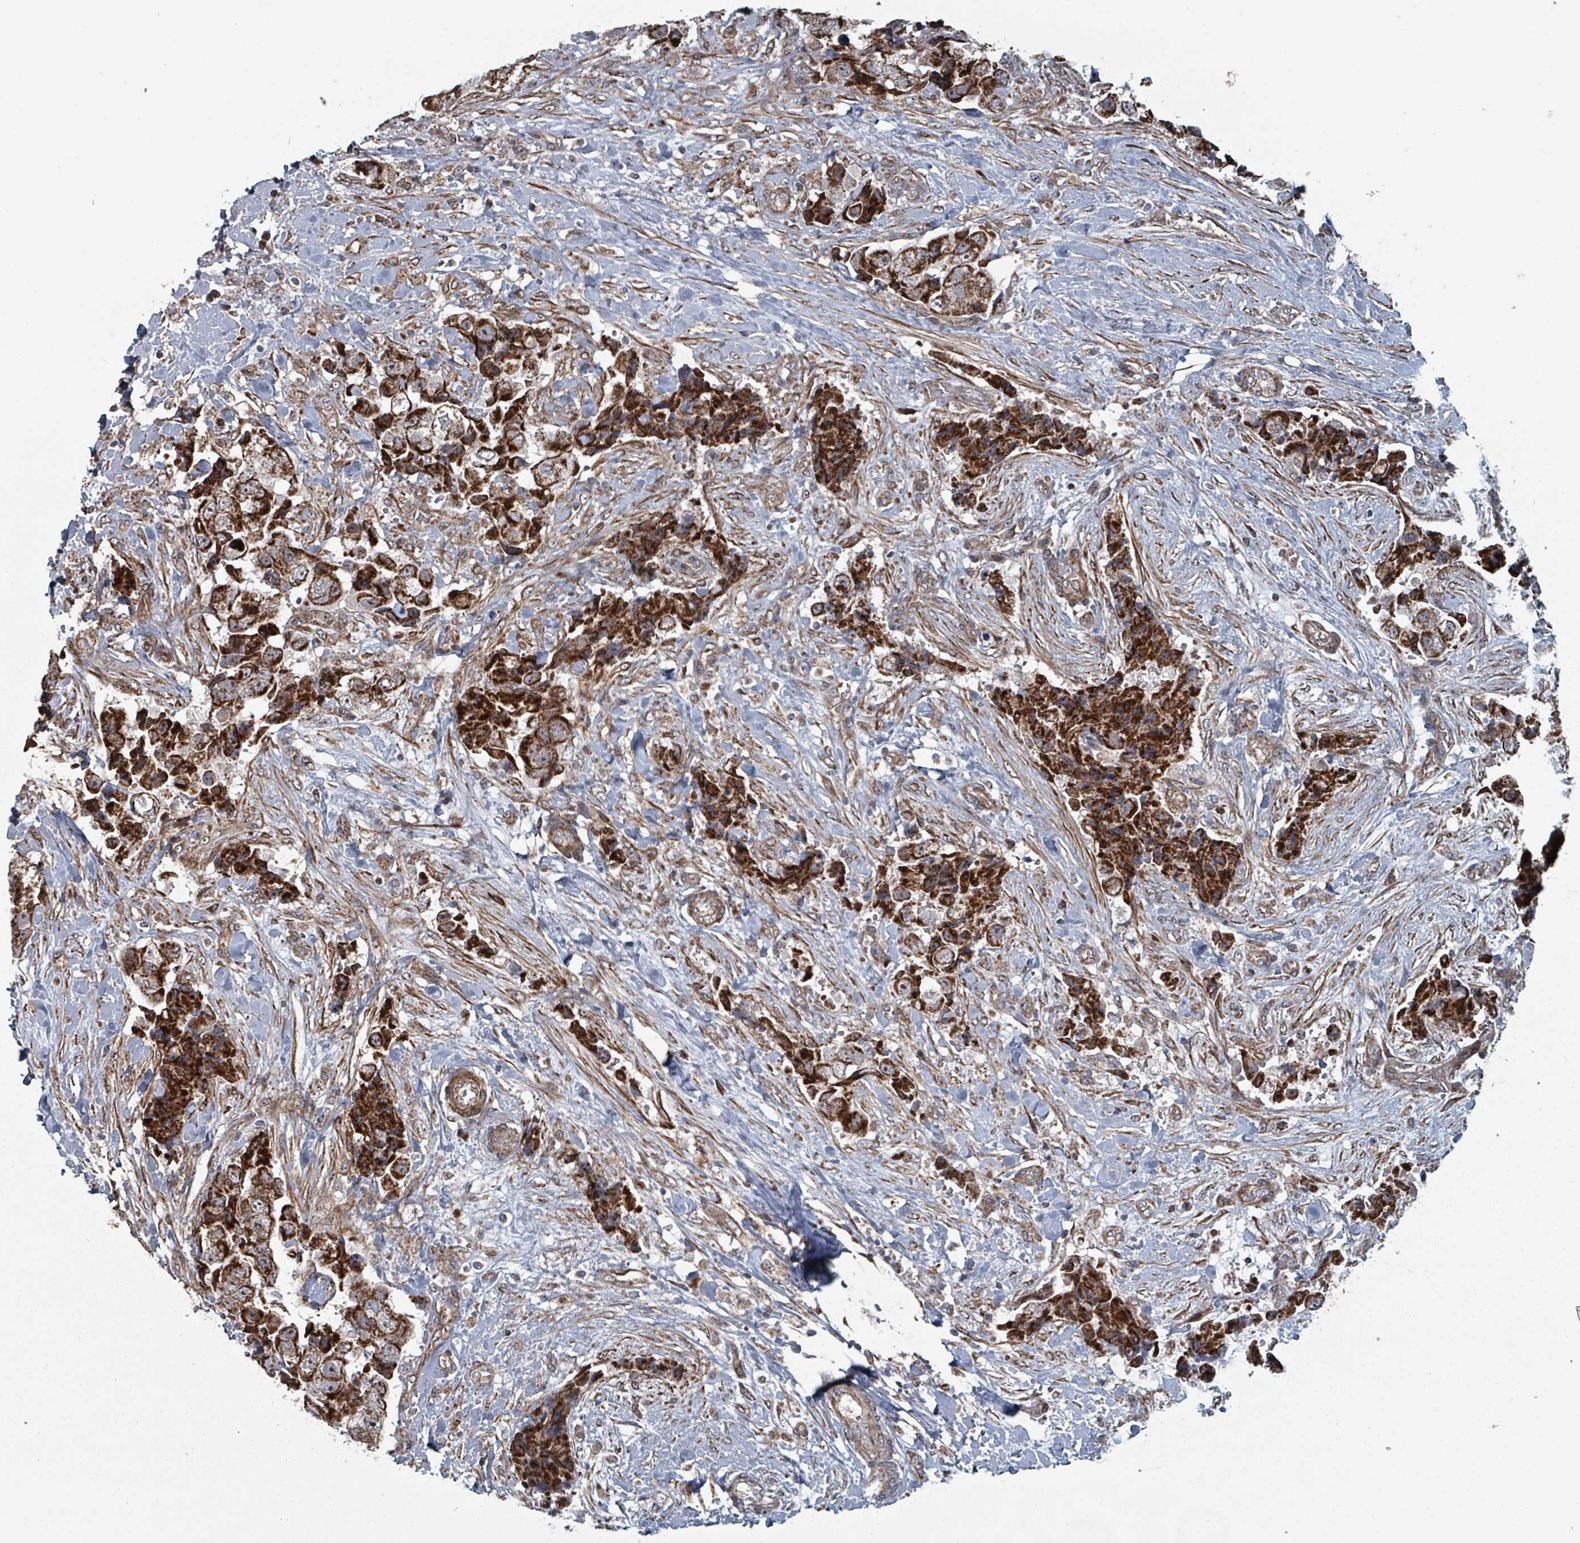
{"staining": {"intensity": "strong", "quantity": ">75%", "location": "cytoplasmic/membranous"}, "tissue": "breast cancer", "cell_type": "Tumor cells", "image_type": "cancer", "snomed": [{"axis": "morphology", "description": "Normal tissue, NOS"}, {"axis": "morphology", "description": "Duct carcinoma"}, {"axis": "topography", "description": "Breast"}], "caption": "Strong cytoplasmic/membranous protein positivity is present in approximately >75% of tumor cells in breast infiltrating ductal carcinoma.", "gene": "MRPL4", "patient": {"sex": "female", "age": 62}}